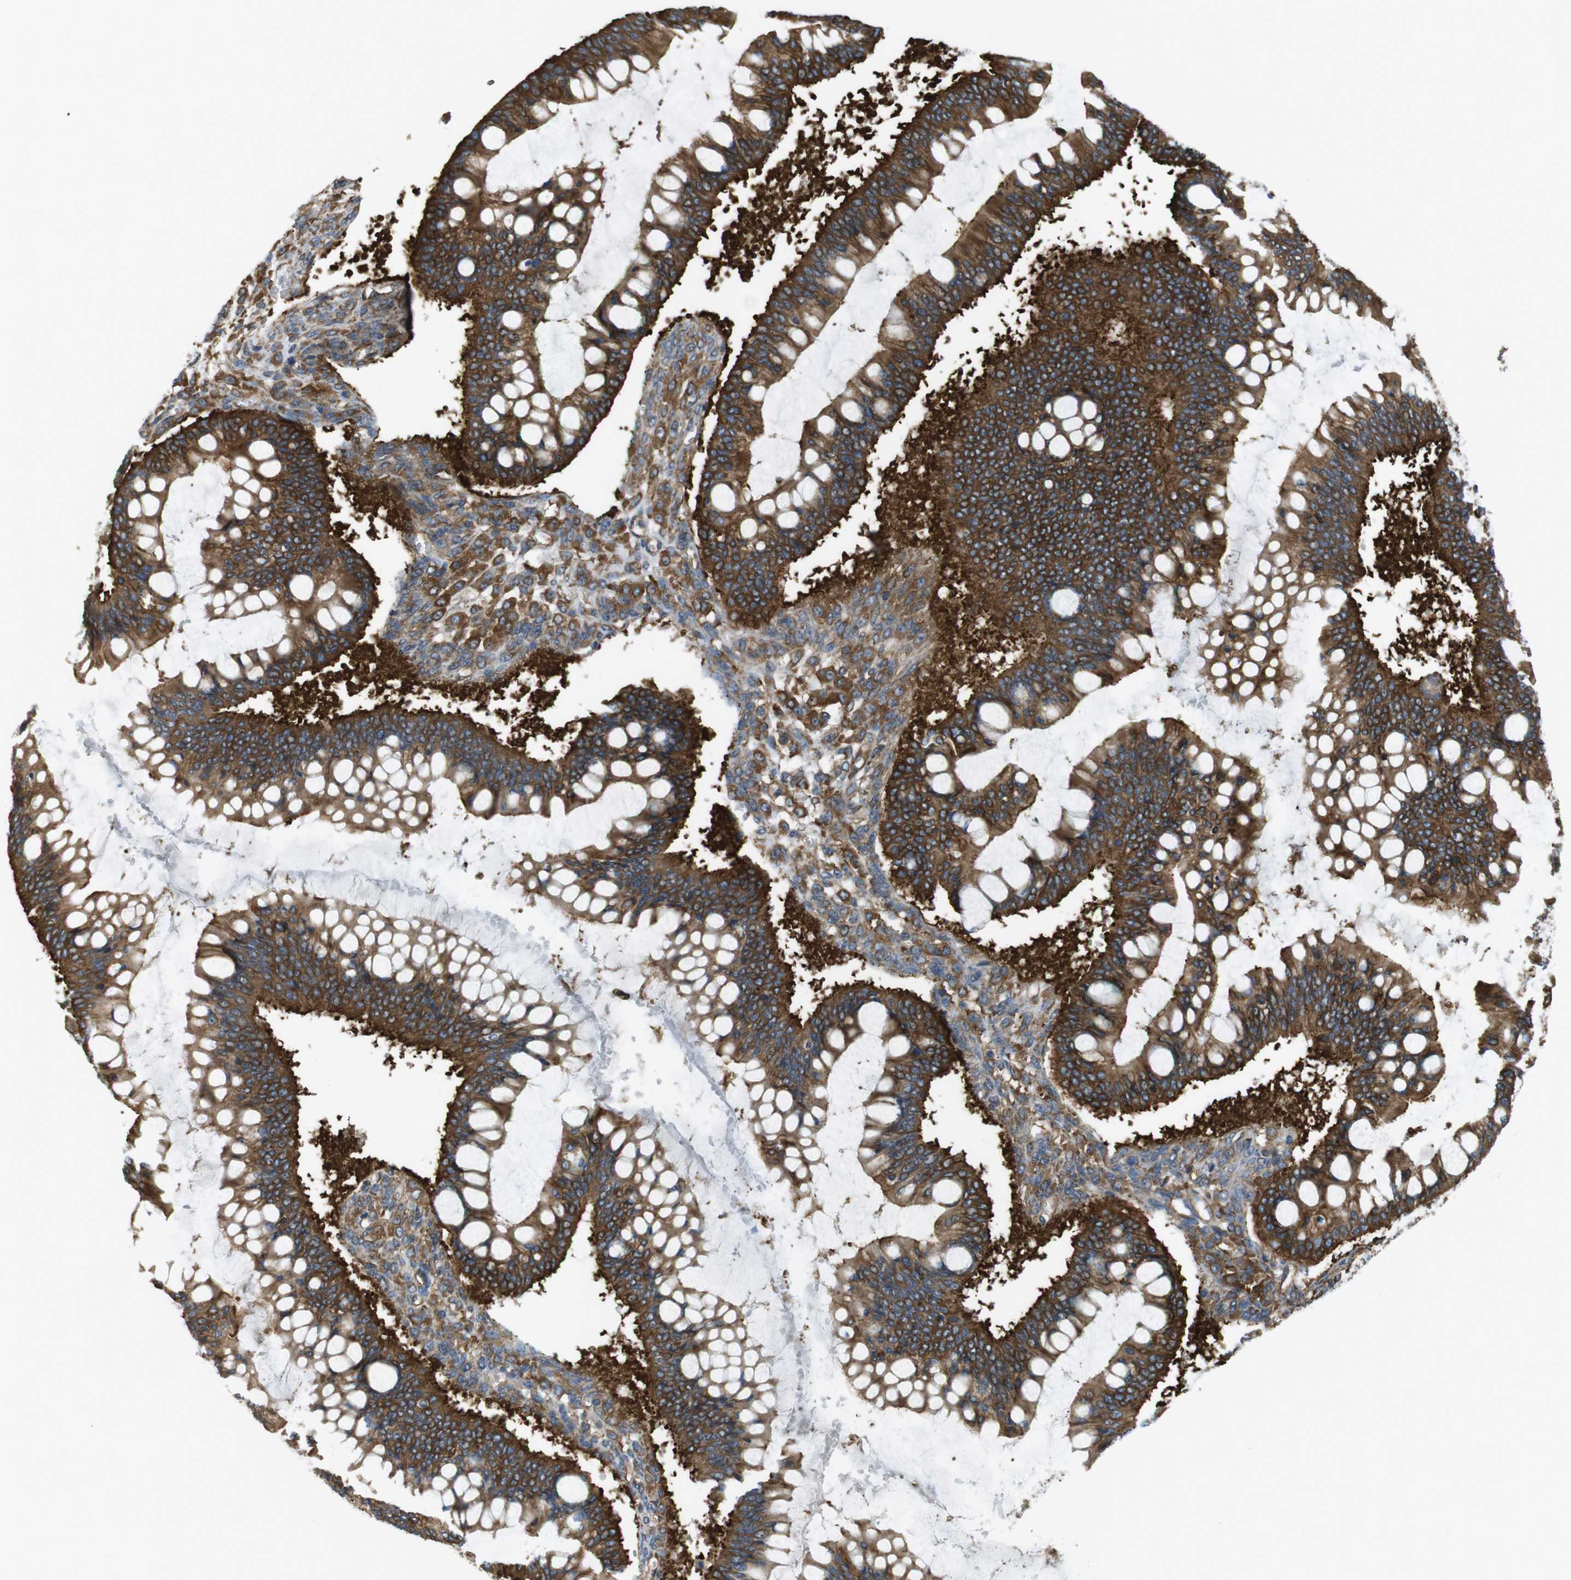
{"staining": {"intensity": "strong", "quantity": ">75%", "location": "cytoplasmic/membranous"}, "tissue": "ovarian cancer", "cell_type": "Tumor cells", "image_type": "cancer", "snomed": [{"axis": "morphology", "description": "Cystadenocarcinoma, mucinous, NOS"}, {"axis": "topography", "description": "Ovary"}], "caption": "Ovarian mucinous cystadenocarcinoma was stained to show a protein in brown. There is high levels of strong cytoplasmic/membranous positivity in about >75% of tumor cells. The staining was performed using DAB (3,3'-diaminobenzidine) to visualize the protein expression in brown, while the nuclei were stained in blue with hematoxylin (Magnification: 20x).", "gene": "TSC1", "patient": {"sex": "female", "age": 73}}